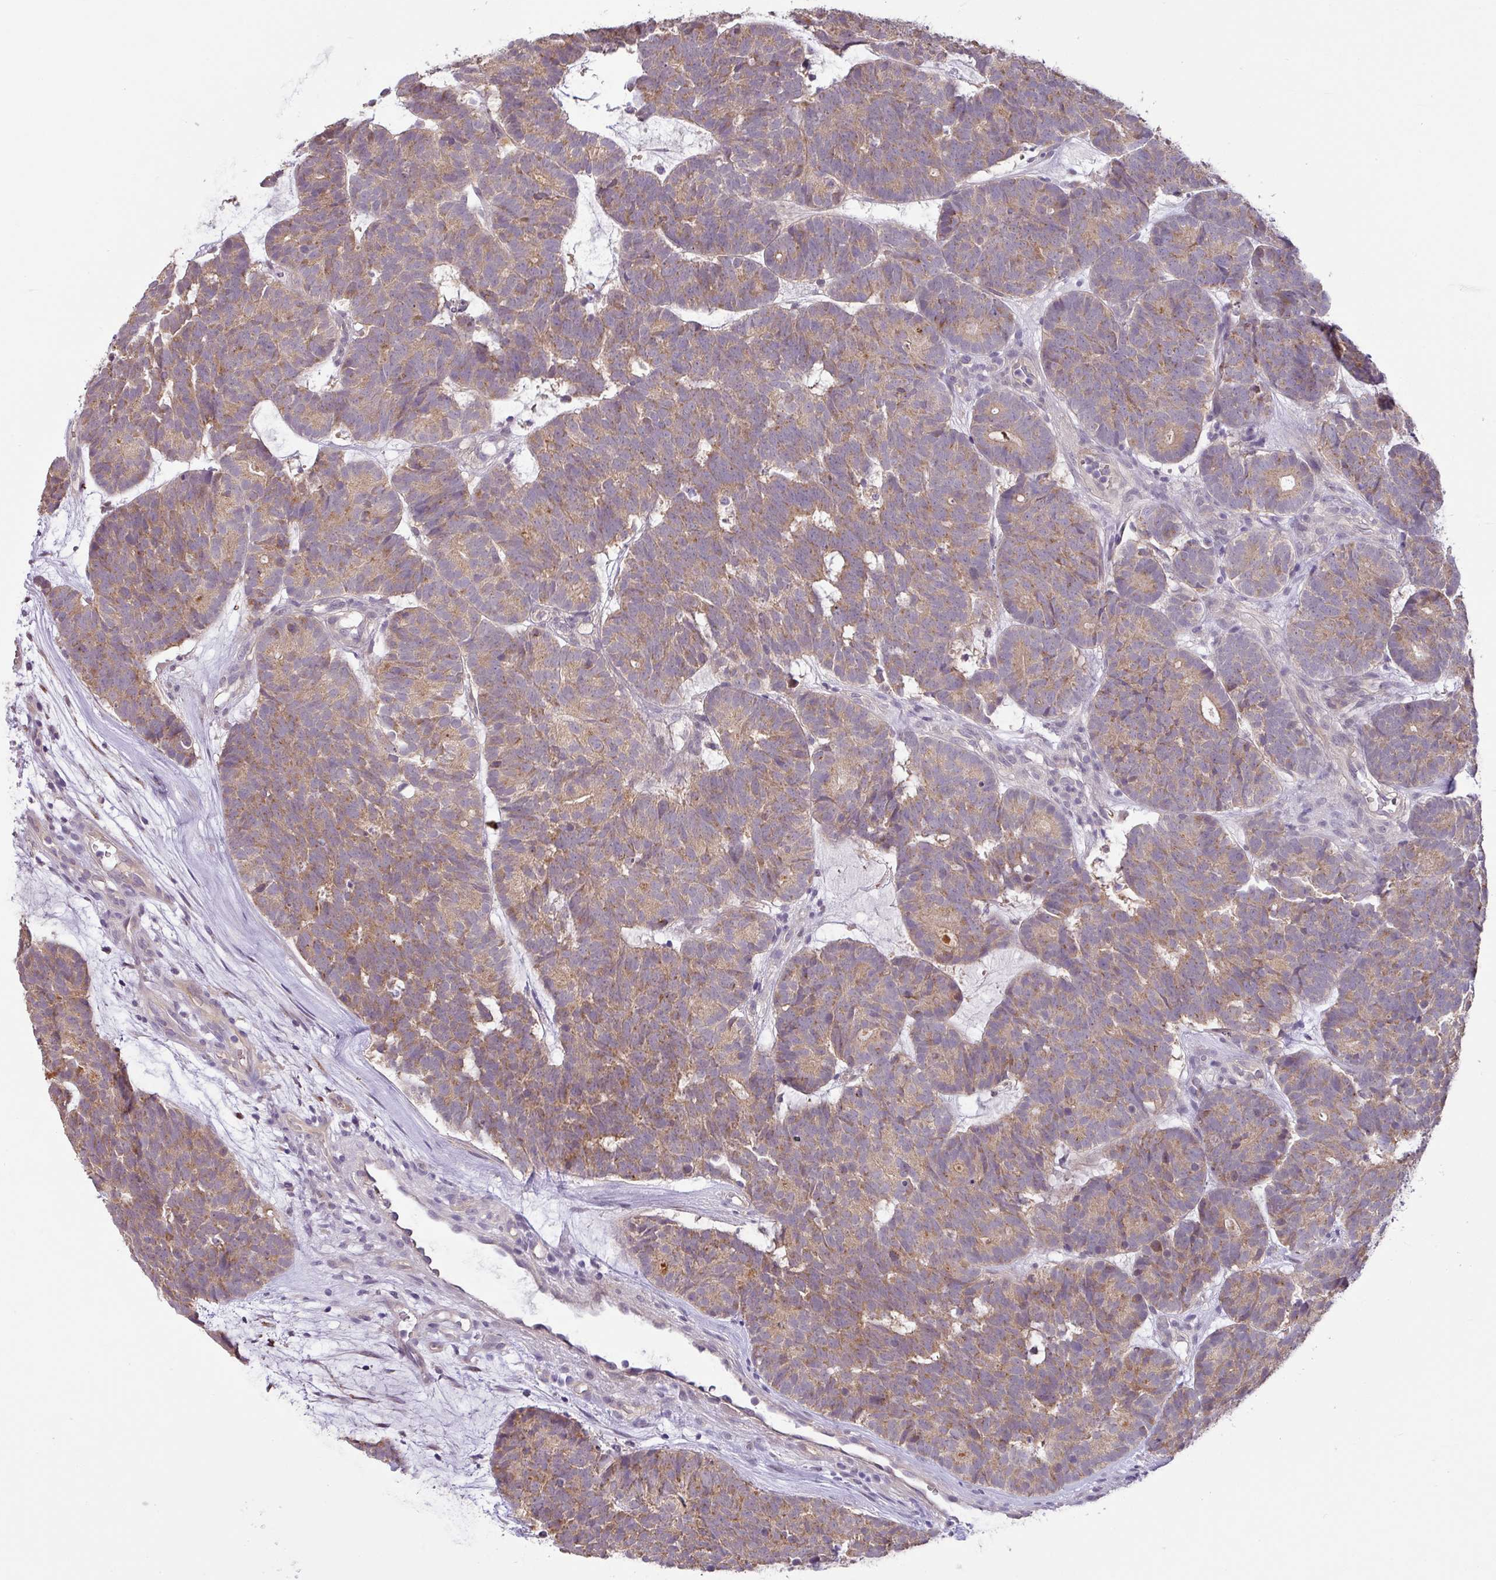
{"staining": {"intensity": "weak", "quantity": "25%-75%", "location": "cytoplasmic/membranous"}, "tissue": "head and neck cancer", "cell_type": "Tumor cells", "image_type": "cancer", "snomed": [{"axis": "morphology", "description": "Adenocarcinoma, NOS"}, {"axis": "topography", "description": "Head-Neck"}], "caption": "Protein staining reveals weak cytoplasmic/membranous expression in about 25%-75% of tumor cells in head and neck adenocarcinoma. The staining was performed using DAB to visualize the protein expression in brown, while the nuclei were stained in blue with hematoxylin (Magnification: 20x).", "gene": "GALNT12", "patient": {"sex": "female", "age": 81}}